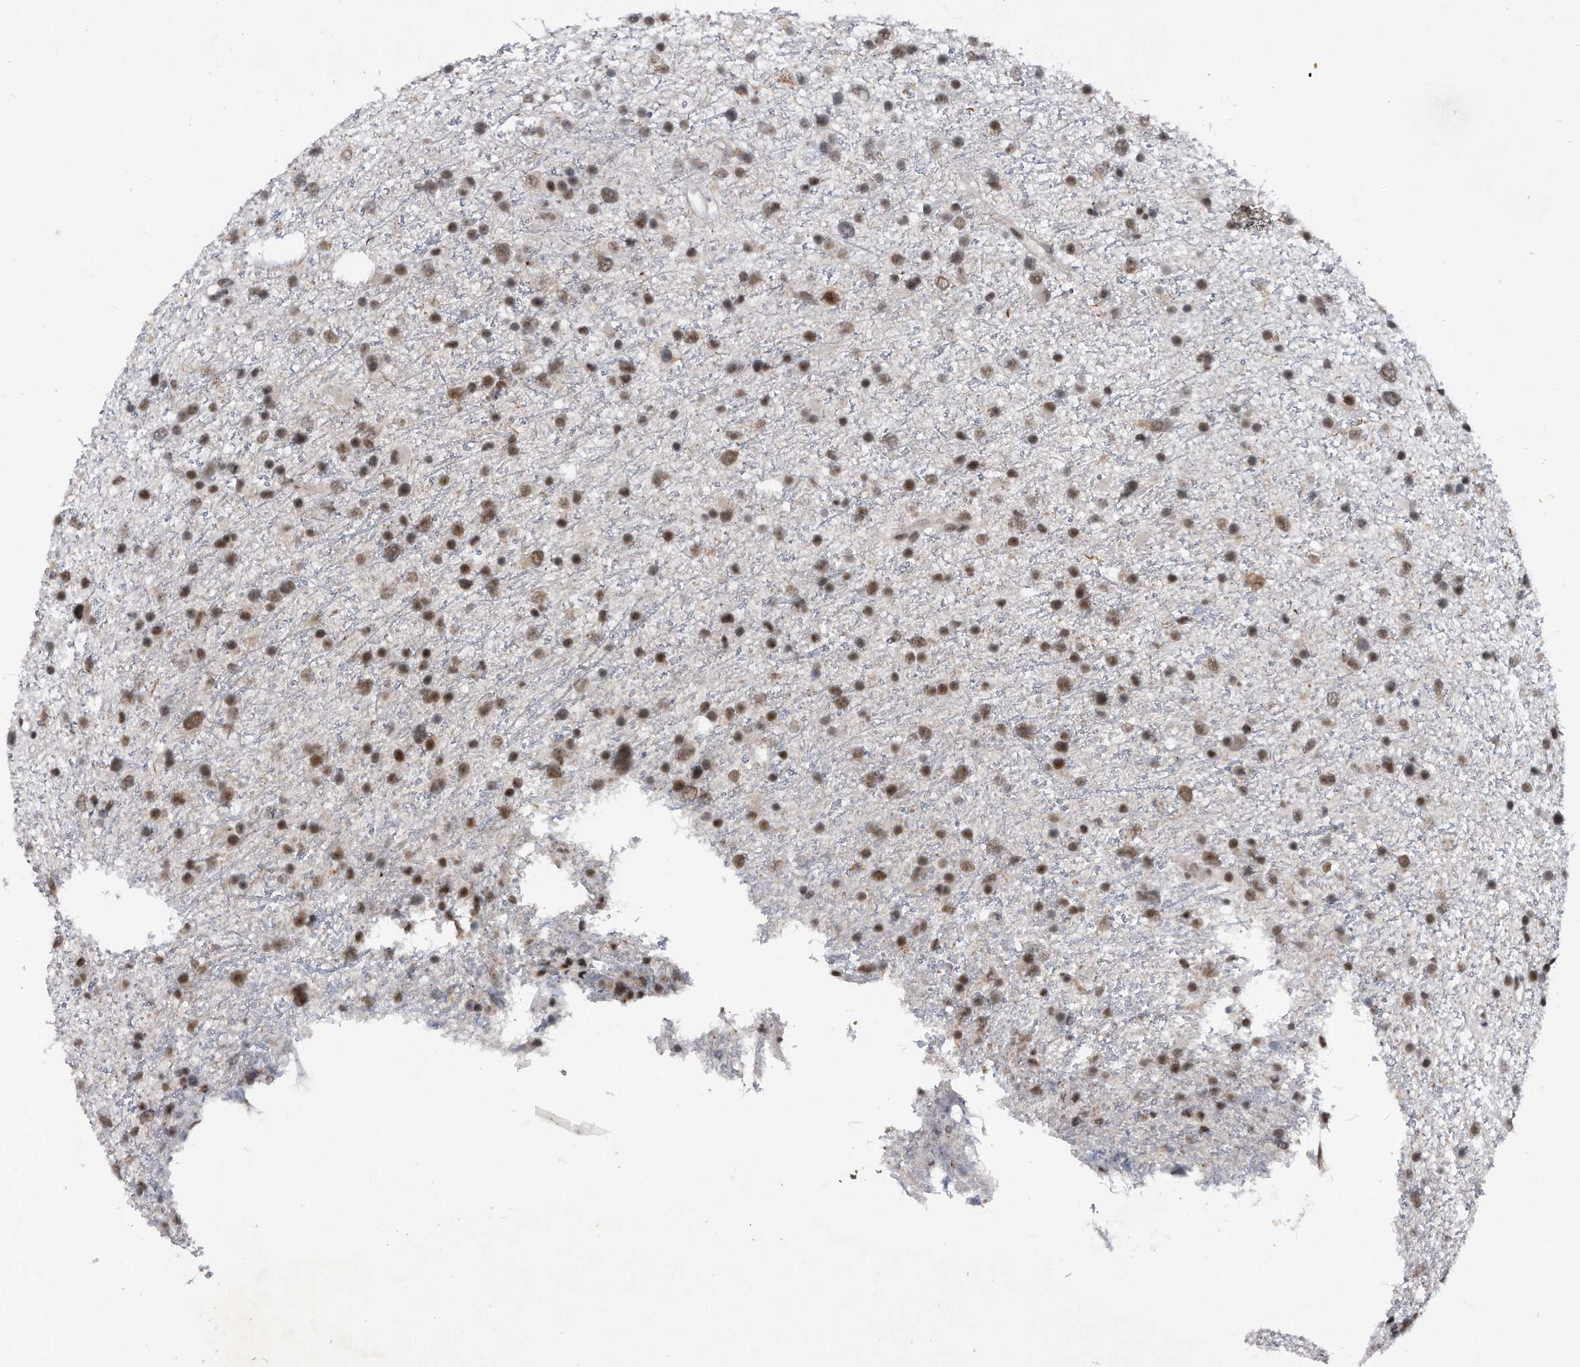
{"staining": {"intensity": "moderate", "quantity": ">75%", "location": "nuclear"}, "tissue": "glioma", "cell_type": "Tumor cells", "image_type": "cancer", "snomed": [{"axis": "morphology", "description": "Glioma, malignant, Low grade"}, {"axis": "topography", "description": "Cerebral cortex"}], "caption": "DAB (3,3'-diaminobenzidine) immunohistochemical staining of human malignant low-grade glioma exhibits moderate nuclear protein staining in about >75% of tumor cells. (Brightfield microscopy of DAB IHC at high magnification).", "gene": "VIRMA", "patient": {"sex": "female", "age": 39}}